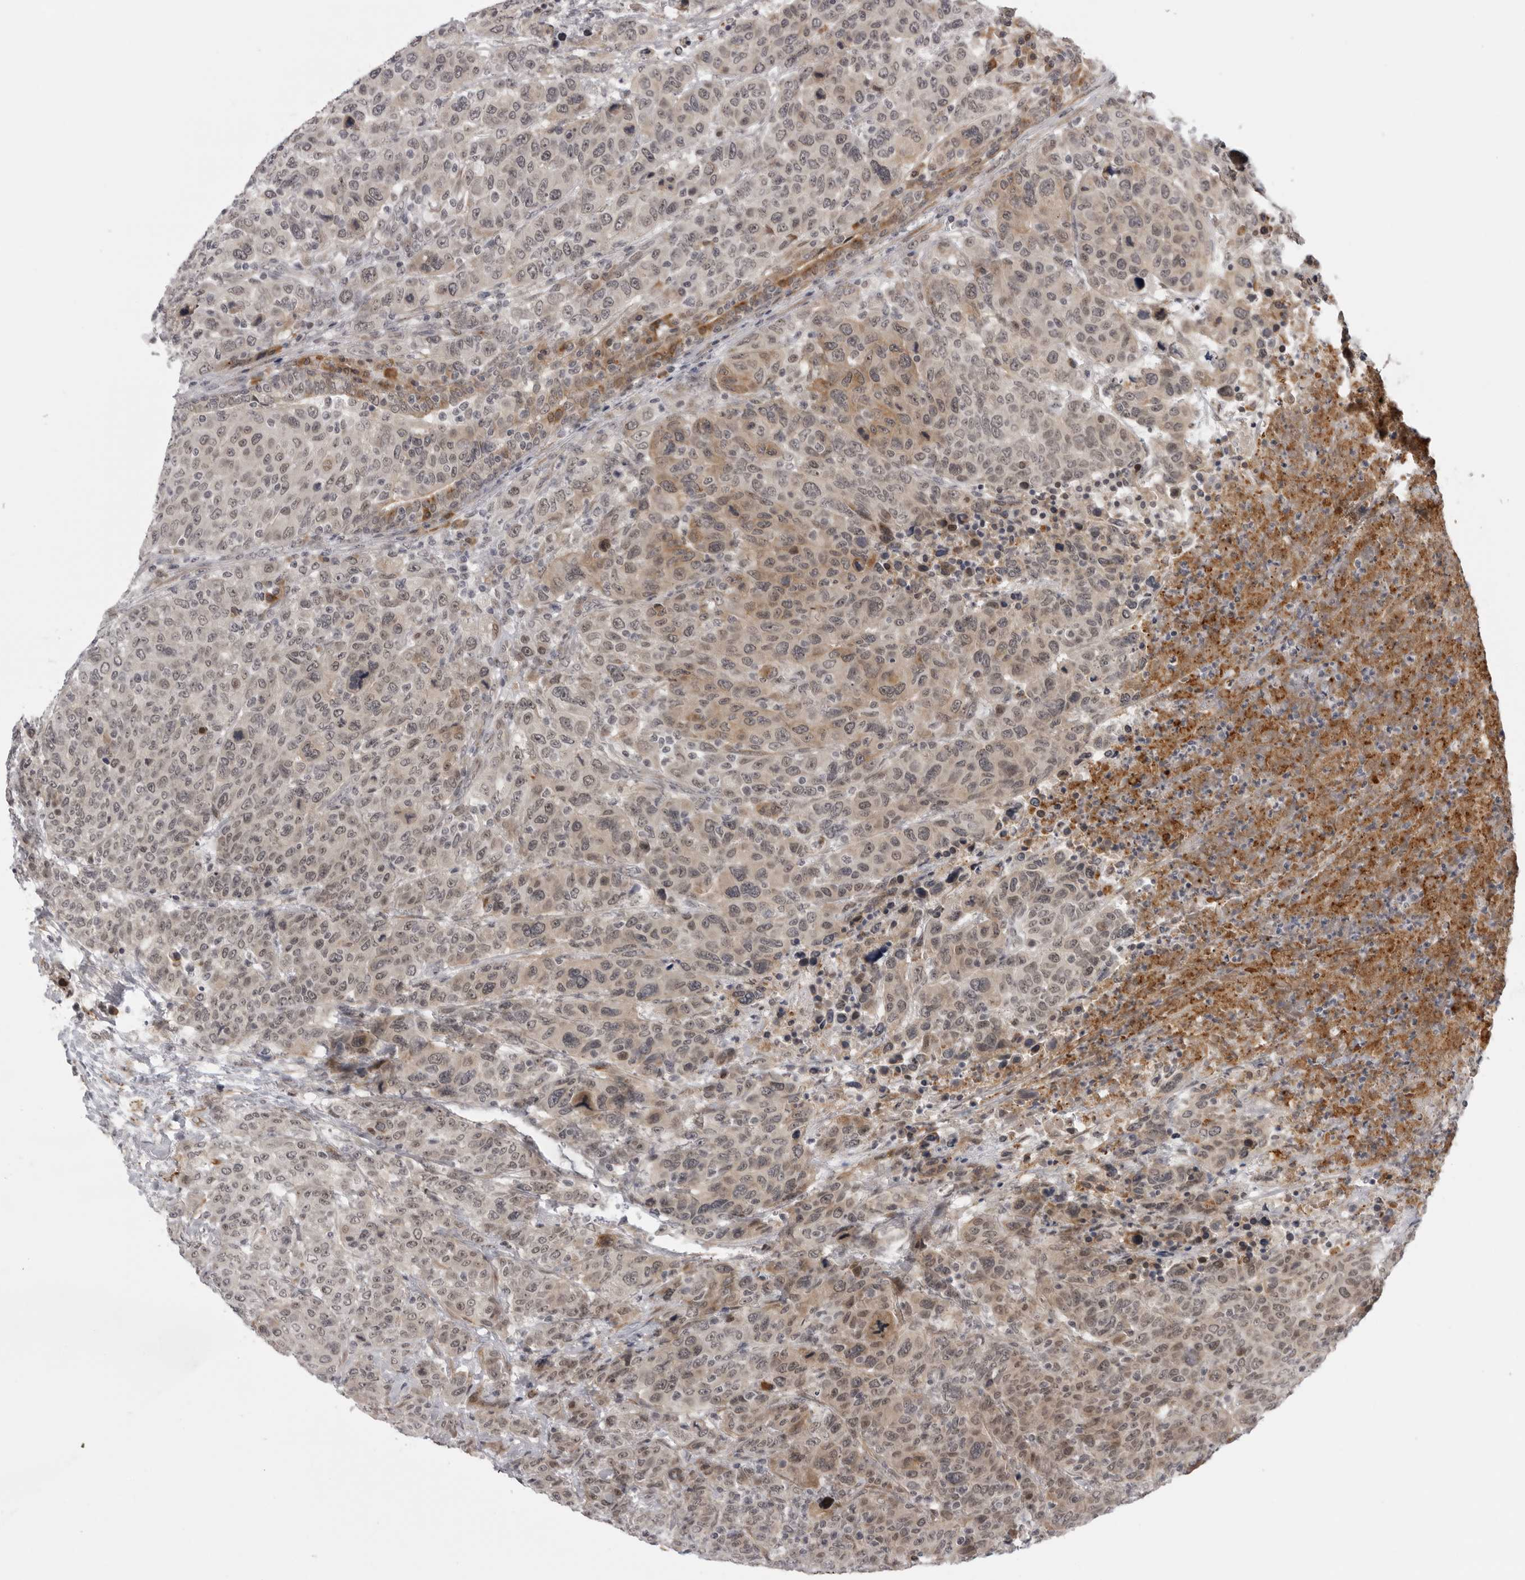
{"staining": {"intensity": "moderate", "quantity": ">75%", "location": "nuclear"}, "tissue": "breast cancer", "cell_type": "Tumor cells", "image_type": "cancer", "snomed": [{"axis": "morphology", "description": "Duct carcinoma"}, {"axis": "topography", "description": "Breast"}], "caption": "This photomicrograph displays infiltrating ductal carcinoma (breast) stained with immunohistochemistry (IHC) to label a protein in brown. The nuclear of tumor cells show moderate positivity for the protein. Nuclei are counter-stained blue.", "gene": "ALPK2", "patient": {"sex": "female", "age": 37}}